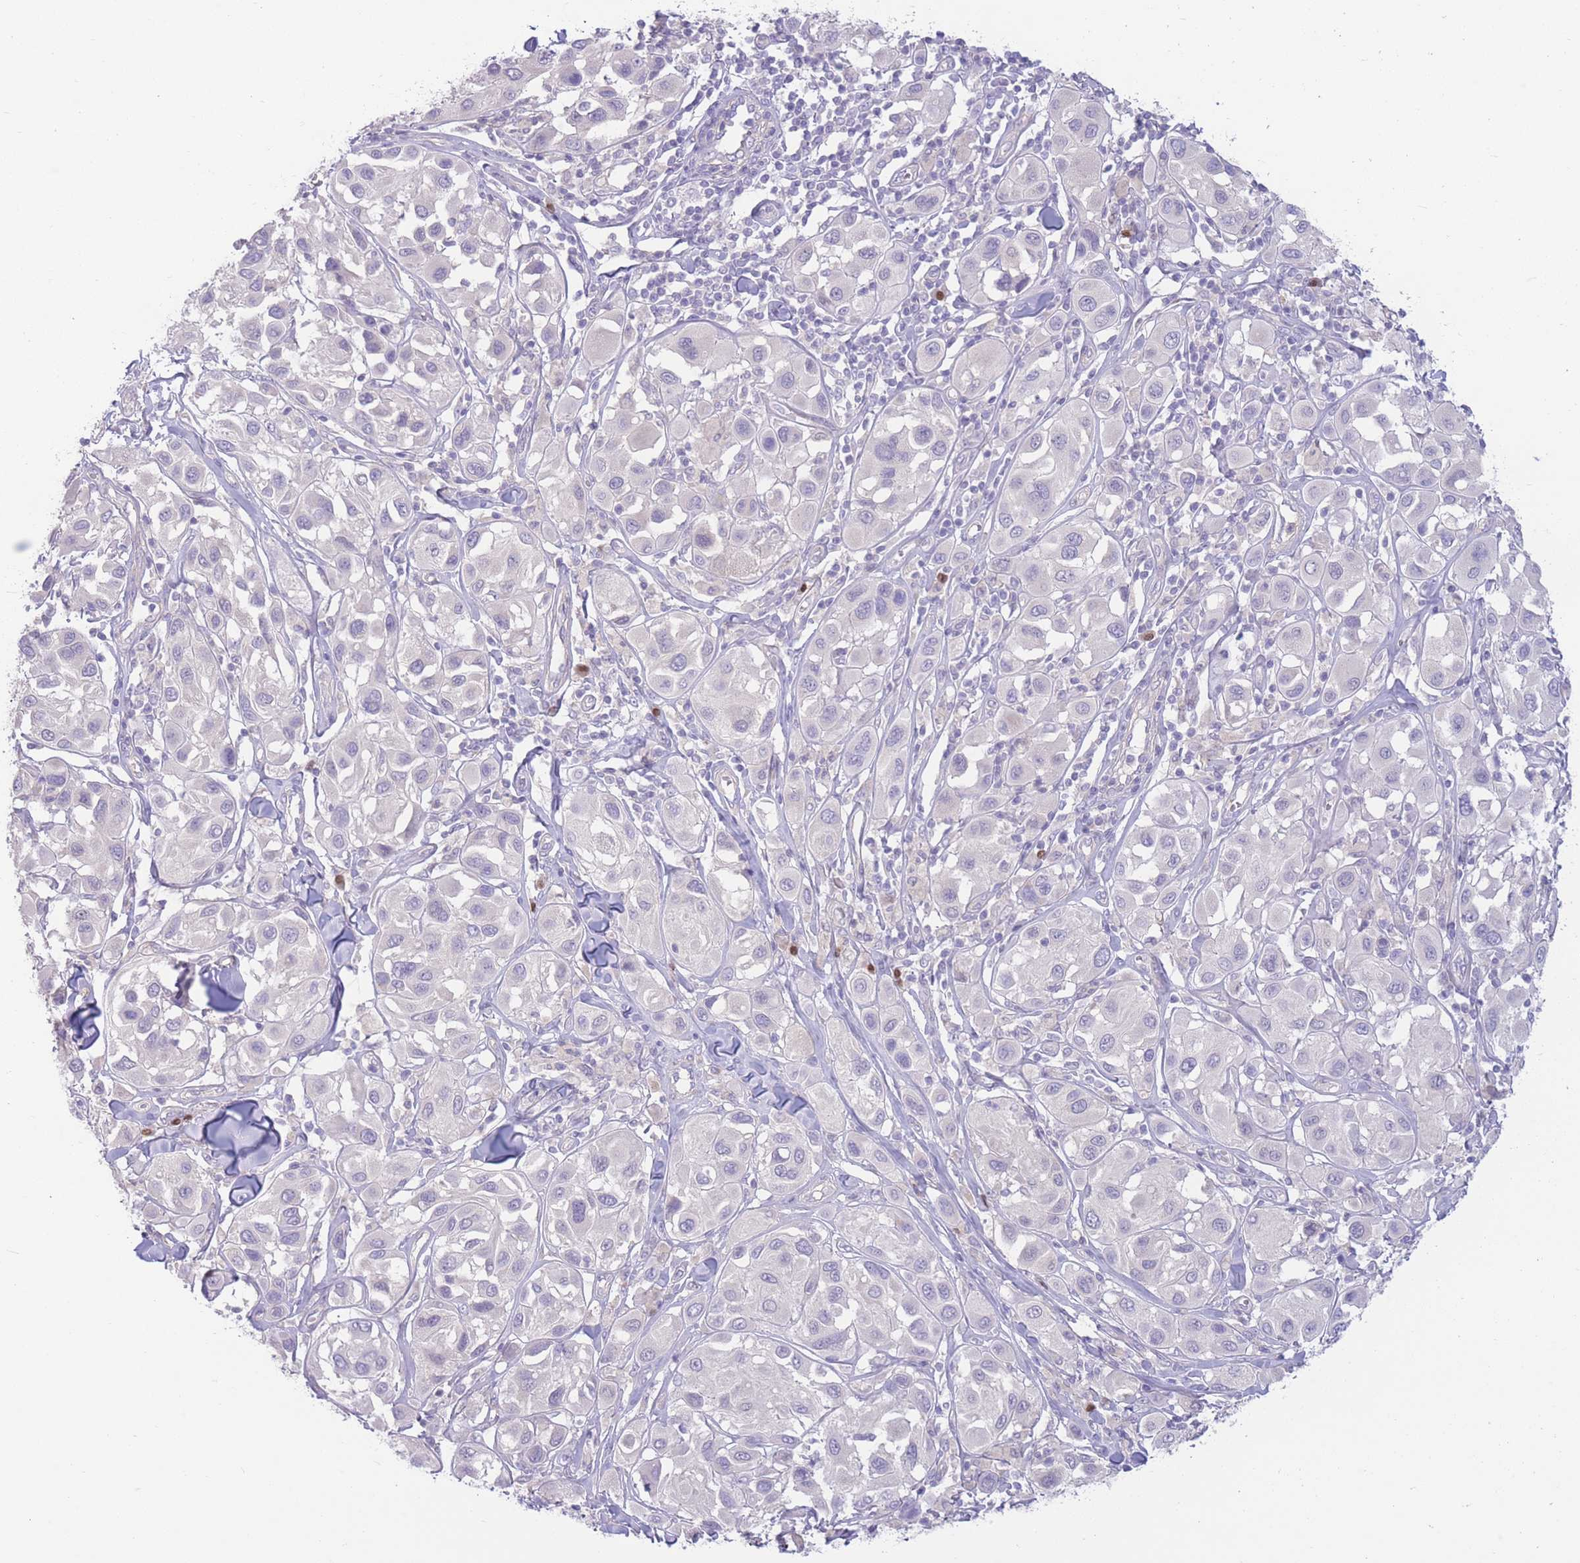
{"staining": {"intensity": "negative", "quantity": "none", "location": "none"}, "tissue": "melanoma", "cell_type": "Tumor cells", "image_type": "cancer", "snomed": [{"axis": "morphology", "description": "Malignant melanoma, Metastatic site"}, {"axis": "topography", "description": "Skin"}], "caption": "A high-resolution photomicrograph shows immunohistochemistry (IHC) staining of melanoma, which demonstrates no significant staining in tumor cells.", "gene": "BHLHA15", "patient": {"sex": "male", "age": 41}}